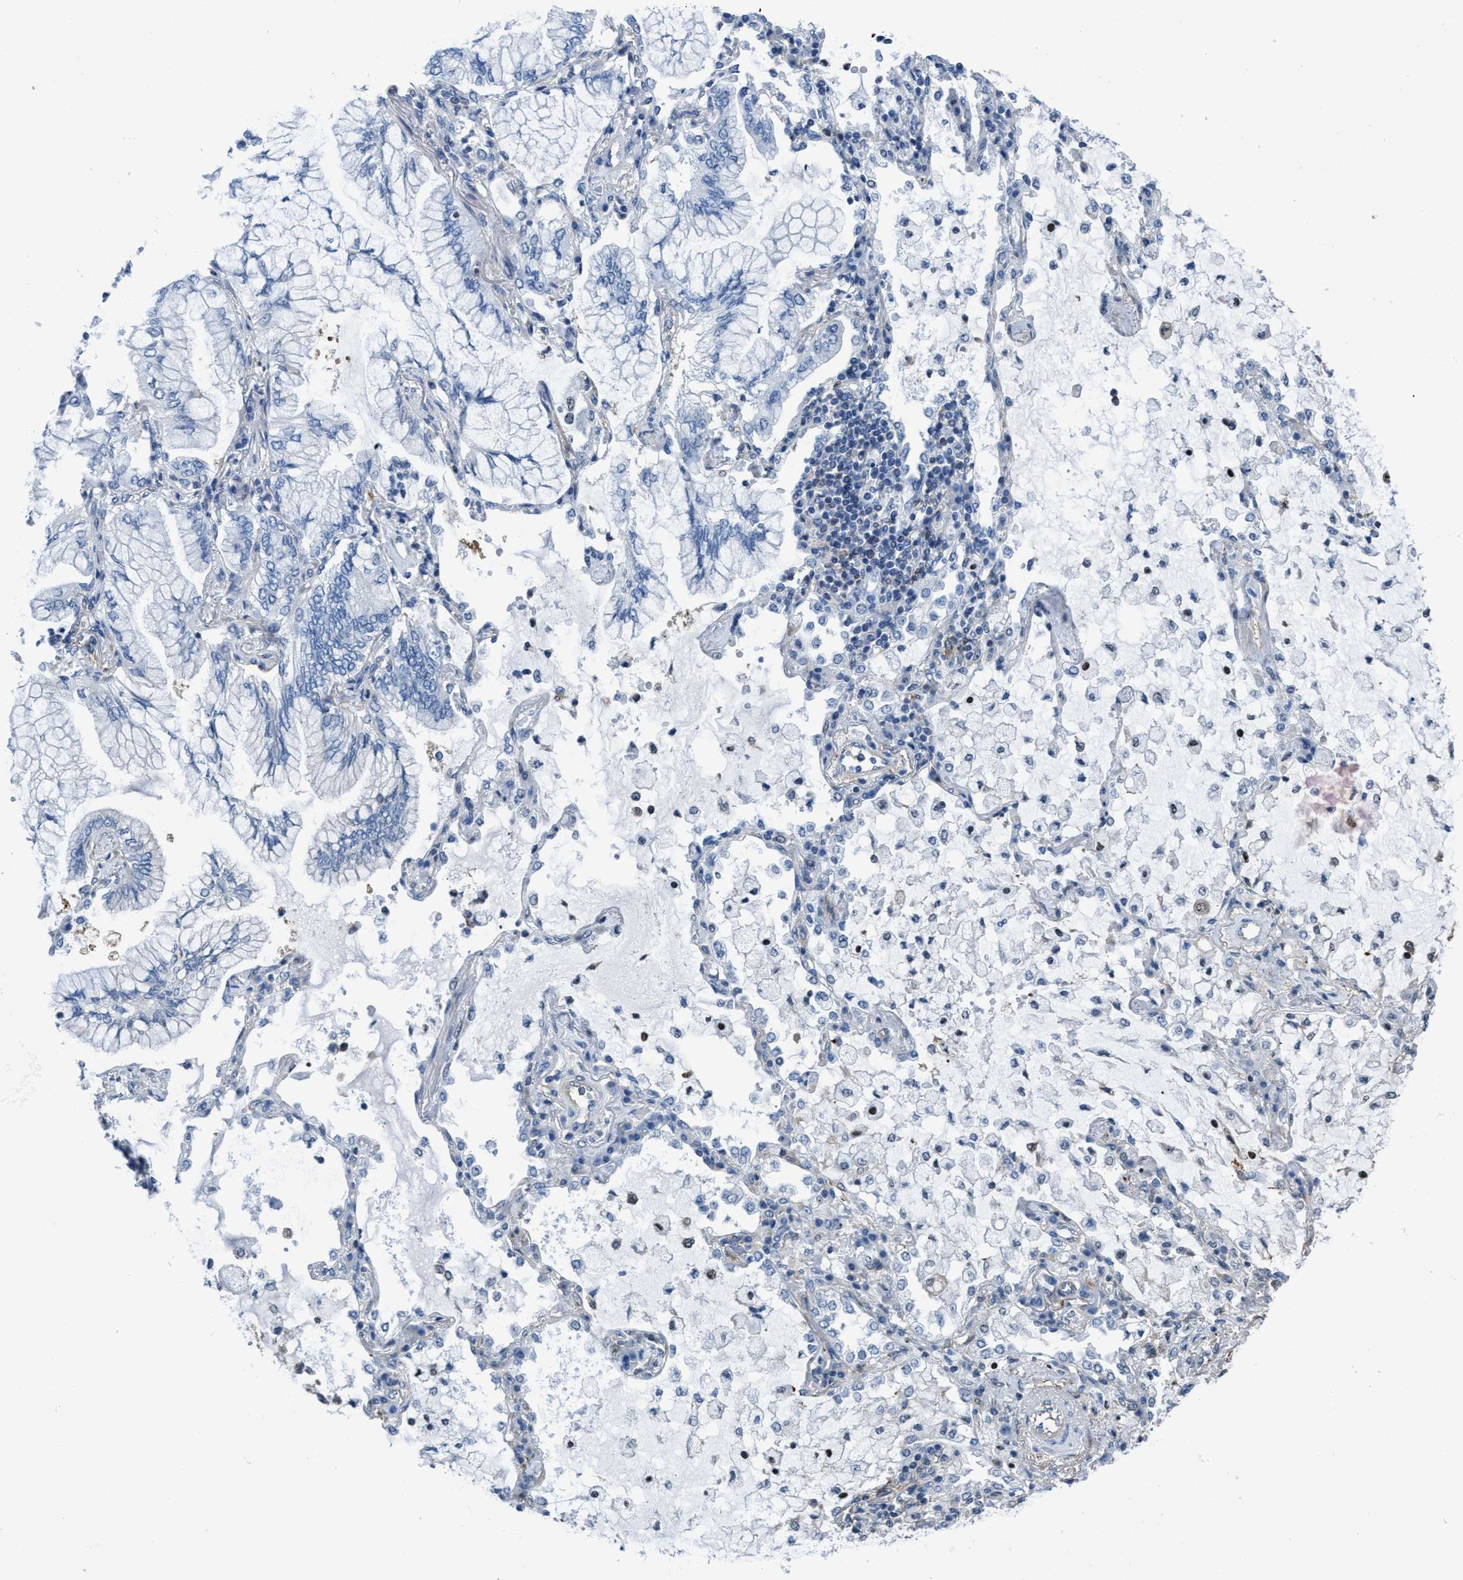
{"staining": {"intensity": "negative", "quantity": "none", "location": "none"}, "tissue": "lung cancer", "cell_type": "Tumor cells", "image_type": "cancer", "snomed": [{"axis": "morphology", "description": "Adenocarcinoma, NOS"}, {"axis": "topography", "description": "Lung"}], "caption": "The immunohistochemistry image has no significant staining in tumor cells of adenocarcinoma (lung) tissue.", "gene": "NMT1", "patient": {"sex": "female", "age": 70}}